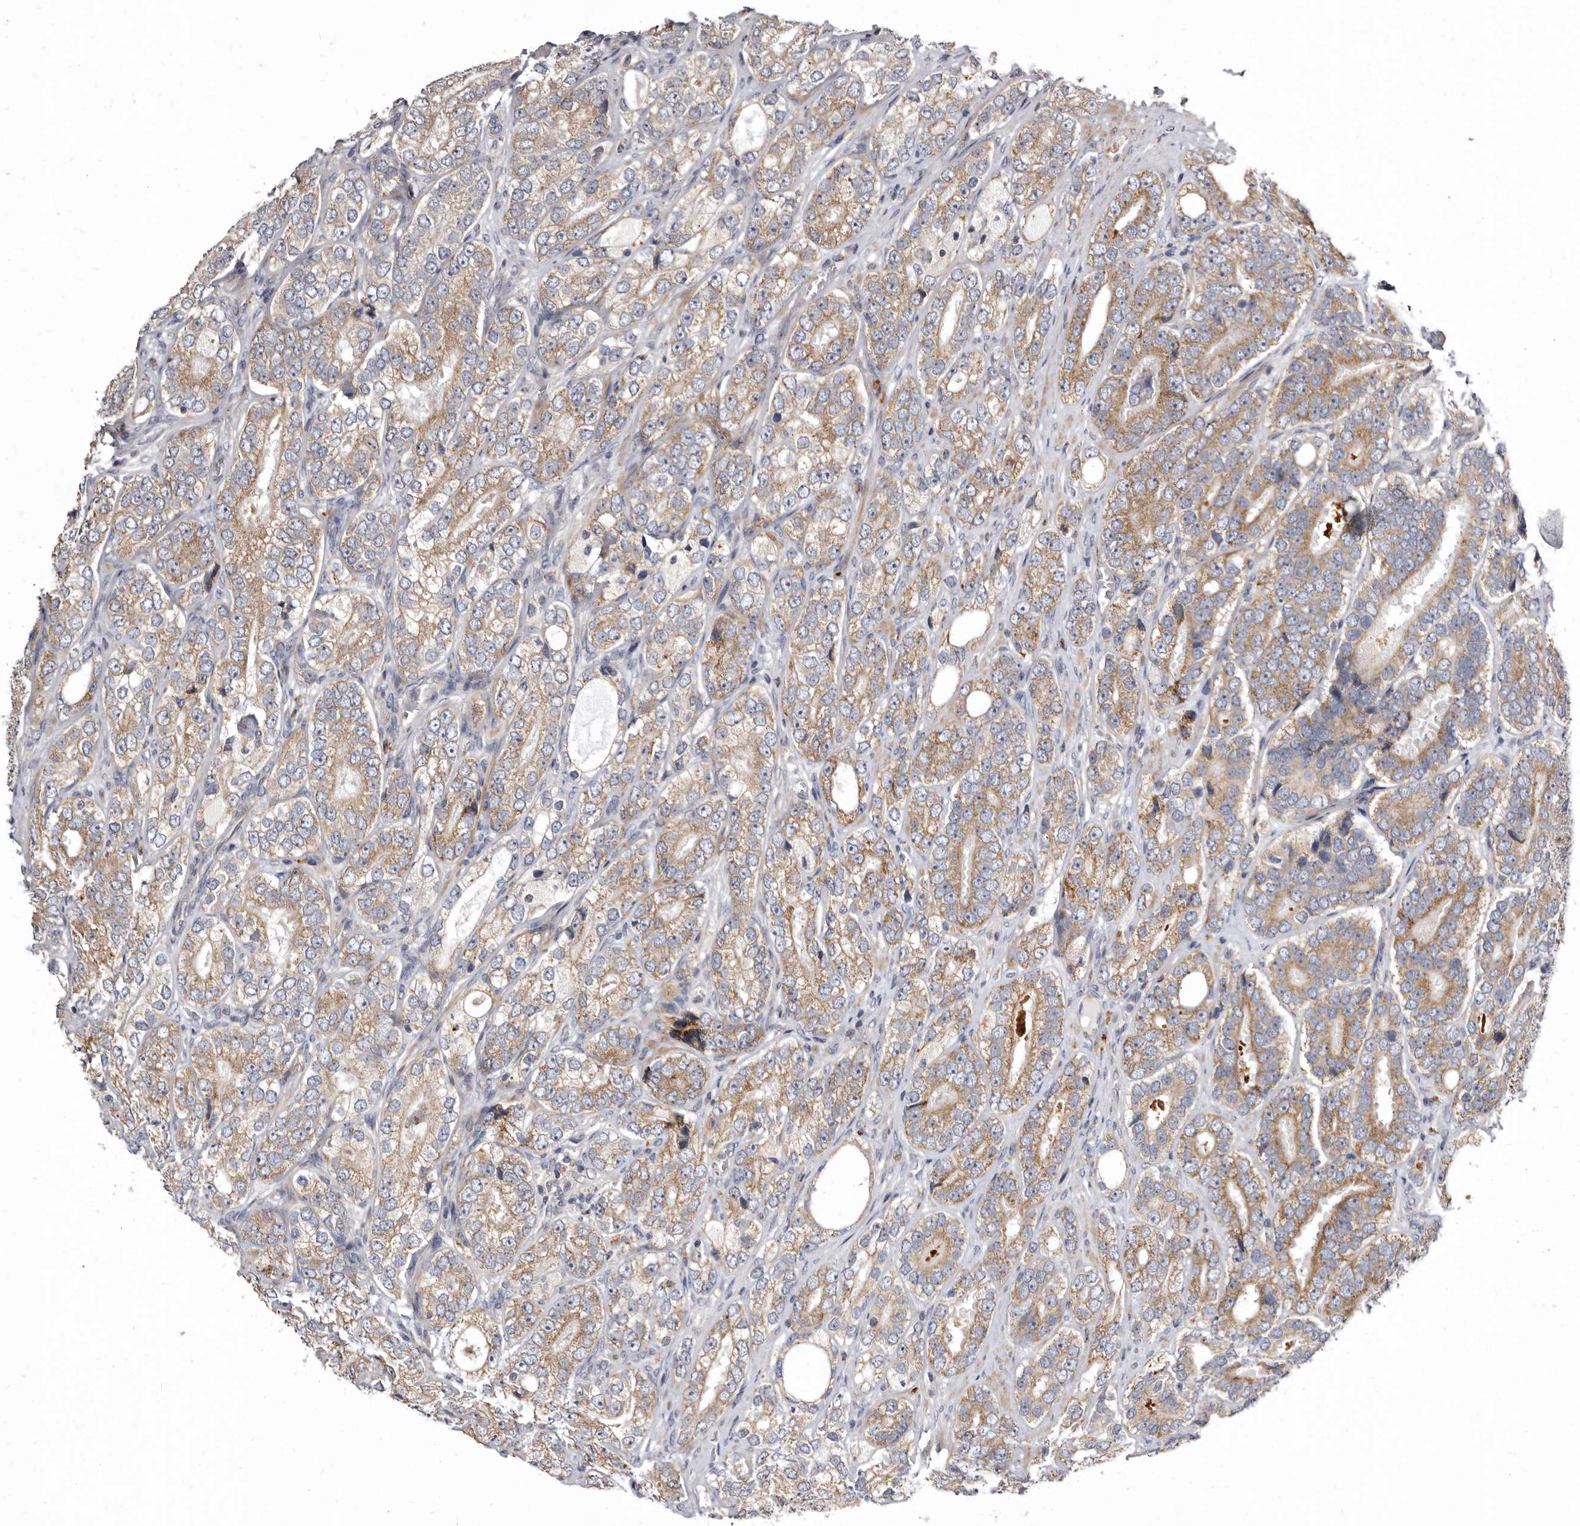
{"staining": {"intensity": "weak", "quantity": ">75%", "location": "cytoplasmic/membranous"}, "tissue": "prostate cancer", "cell_type": "Tumor cells", "image_type": "cancer", "snomed": [{"axis": "morphology", "description": "Adenocarcinoma, High grade"}, {"axis": "topography", "description": "Prostate"}], "caption": "A high-resolution image shows immunohistochemistry staining of prostate high-grade adenocarcinoma, which reveals weak cytoplasmic/membranous positivity in about >75% of tumor cells.", "gene": "SMC4", "patient": {"sex": "male", "age": 56}}